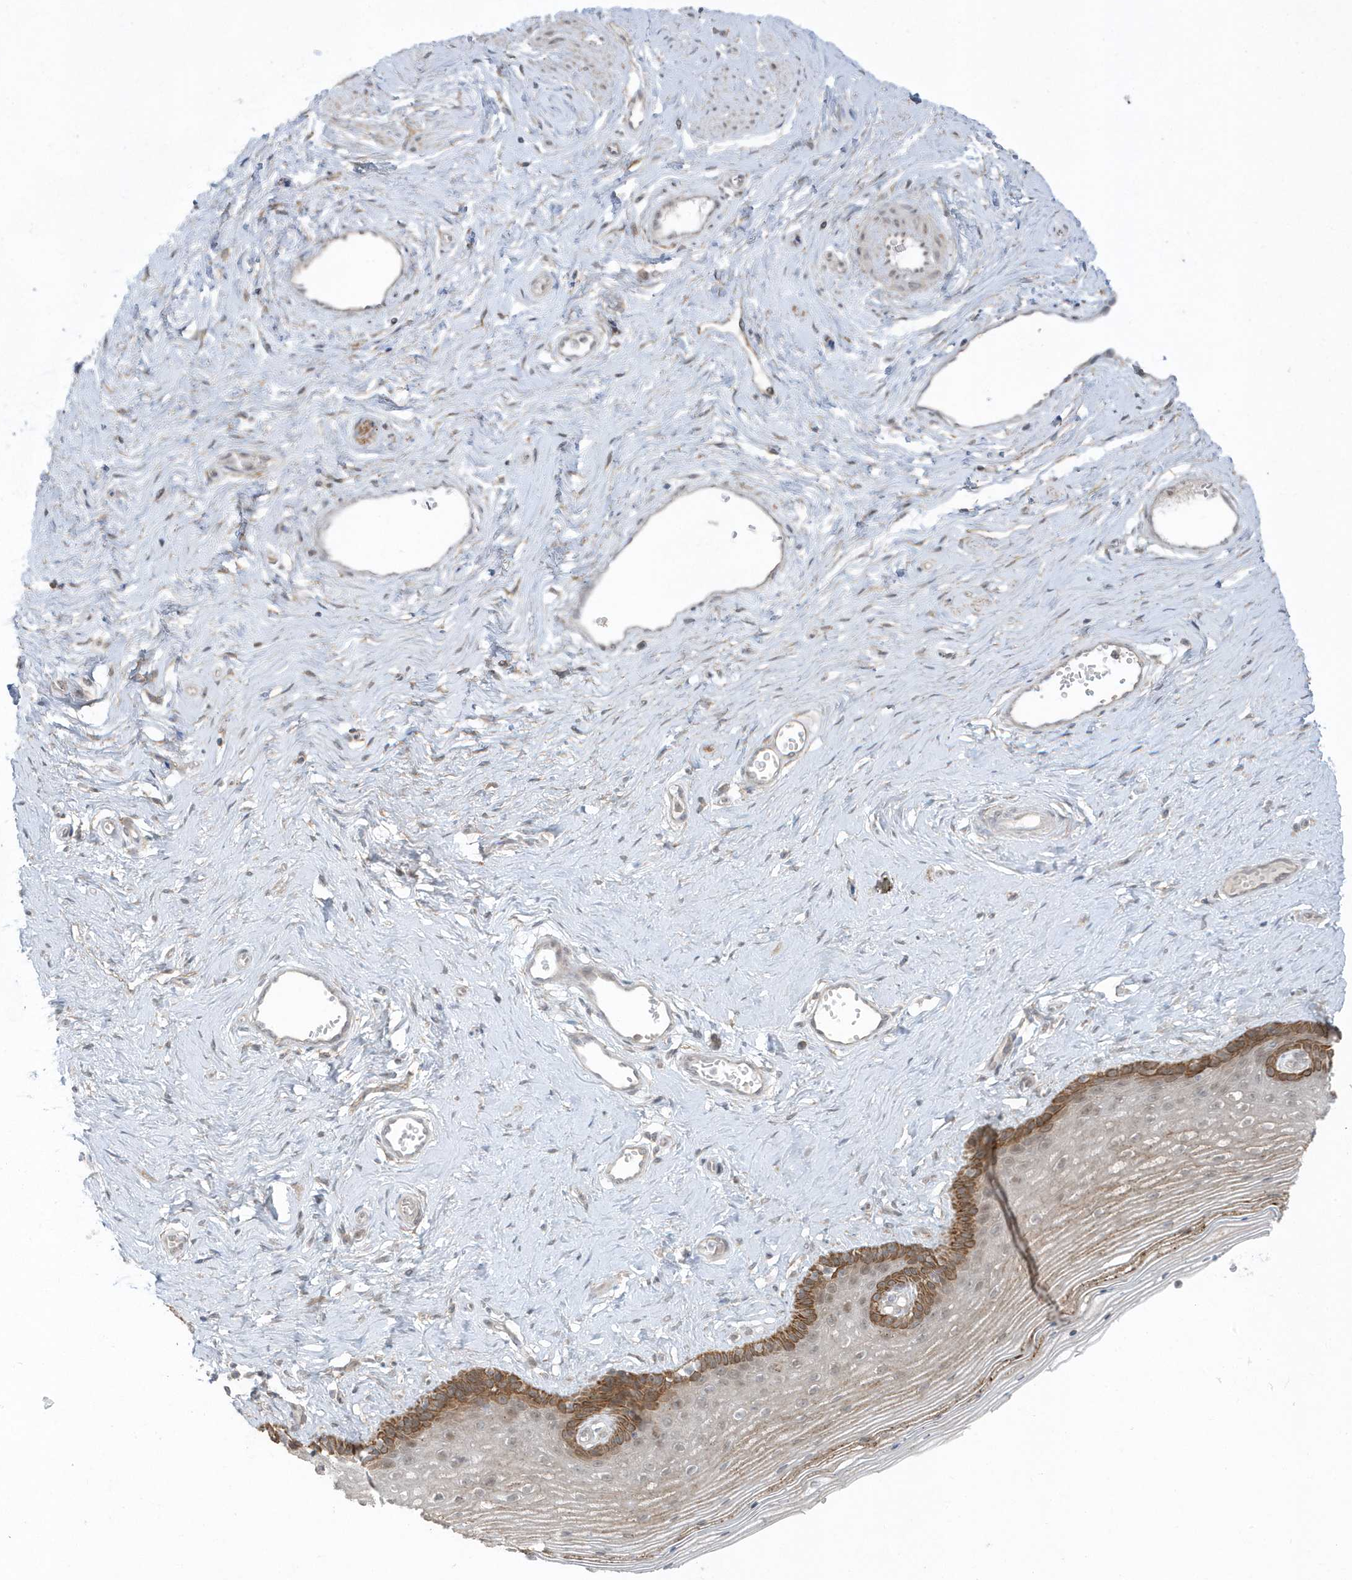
{"staining": {"intensity": "strong", "quantity": "25%-75%", "location": "cytoplasmic/membranous"}, "tissue": "vagina", "cell_type": "Squamous epithelial cells", "image_type": "normal", "snomed": [{"axis": "morphology", "description": "Normal tissue, NOS"}, {"axis": "topography", "description": "Vagina"}], "caption": "Protein expression analysis of normal human vagina reveals strong cytoplasmic/membranous expression in approximately 25%-75% of squamous epithelial cells. (DAB (3,3'-diaminobenzidine) IHC with brightfield microscopy, high magnification).", "gene": "PARD3B", "patient": {"sex": "female", "age": 46}}